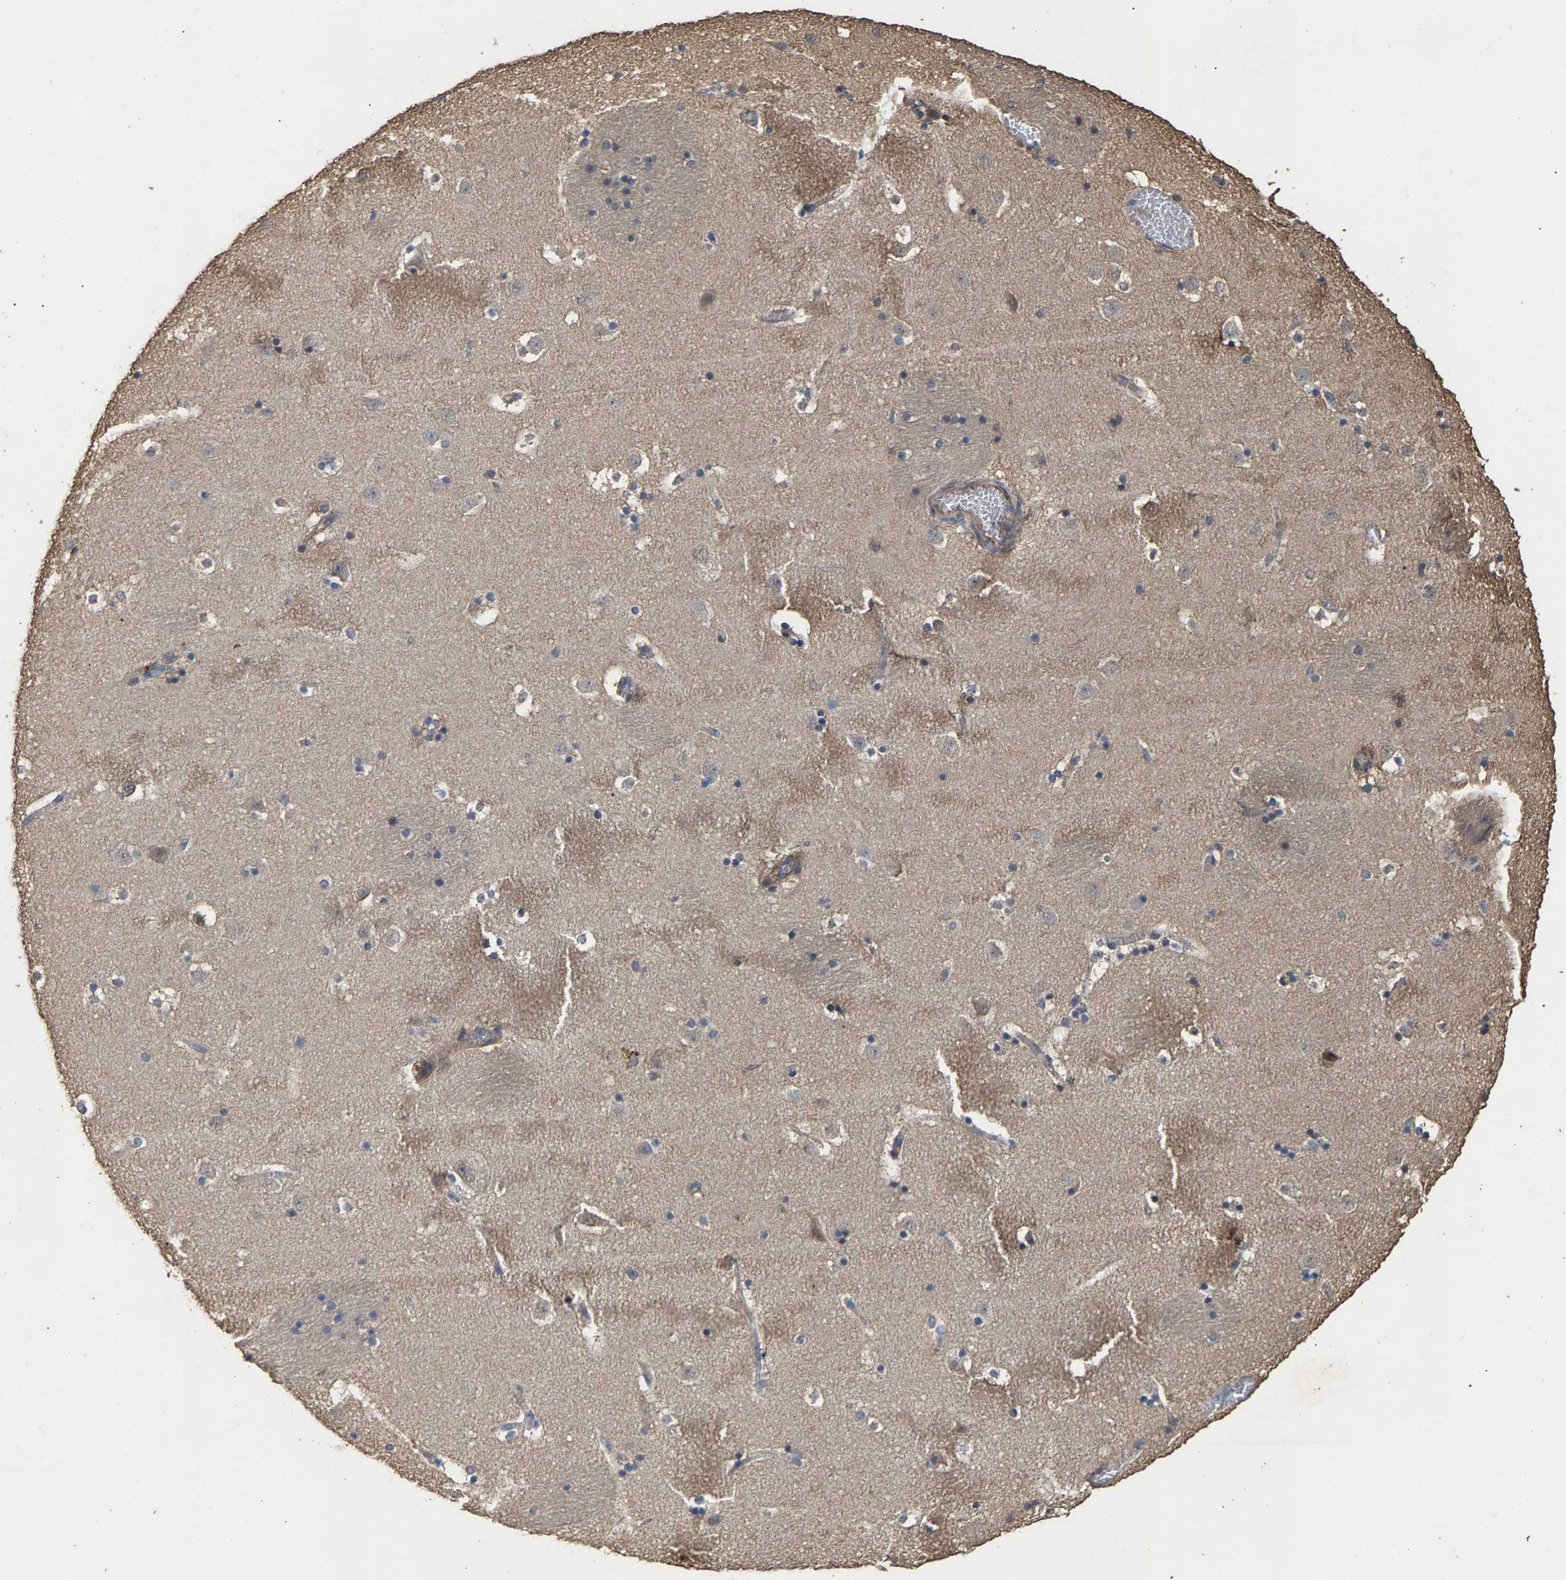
{"staining": {"intensity": "negative", "quantity": "none", "location": "none"}, "tissue": "caudate", "cell_type": "Glial cells", "image_type": "normal", "snomed": [{"axis": "morphology", "description": "Normal tissue, NOS"}, {"axis": "topography", "description": "Lateral ventricle wall"}], "caption": "Immunohistochemistry (IHC) of normal caudate exhibits no positivity in glial cells.", "gene": "HTRA3", "patient": {"sex": "male", "age": 45}}